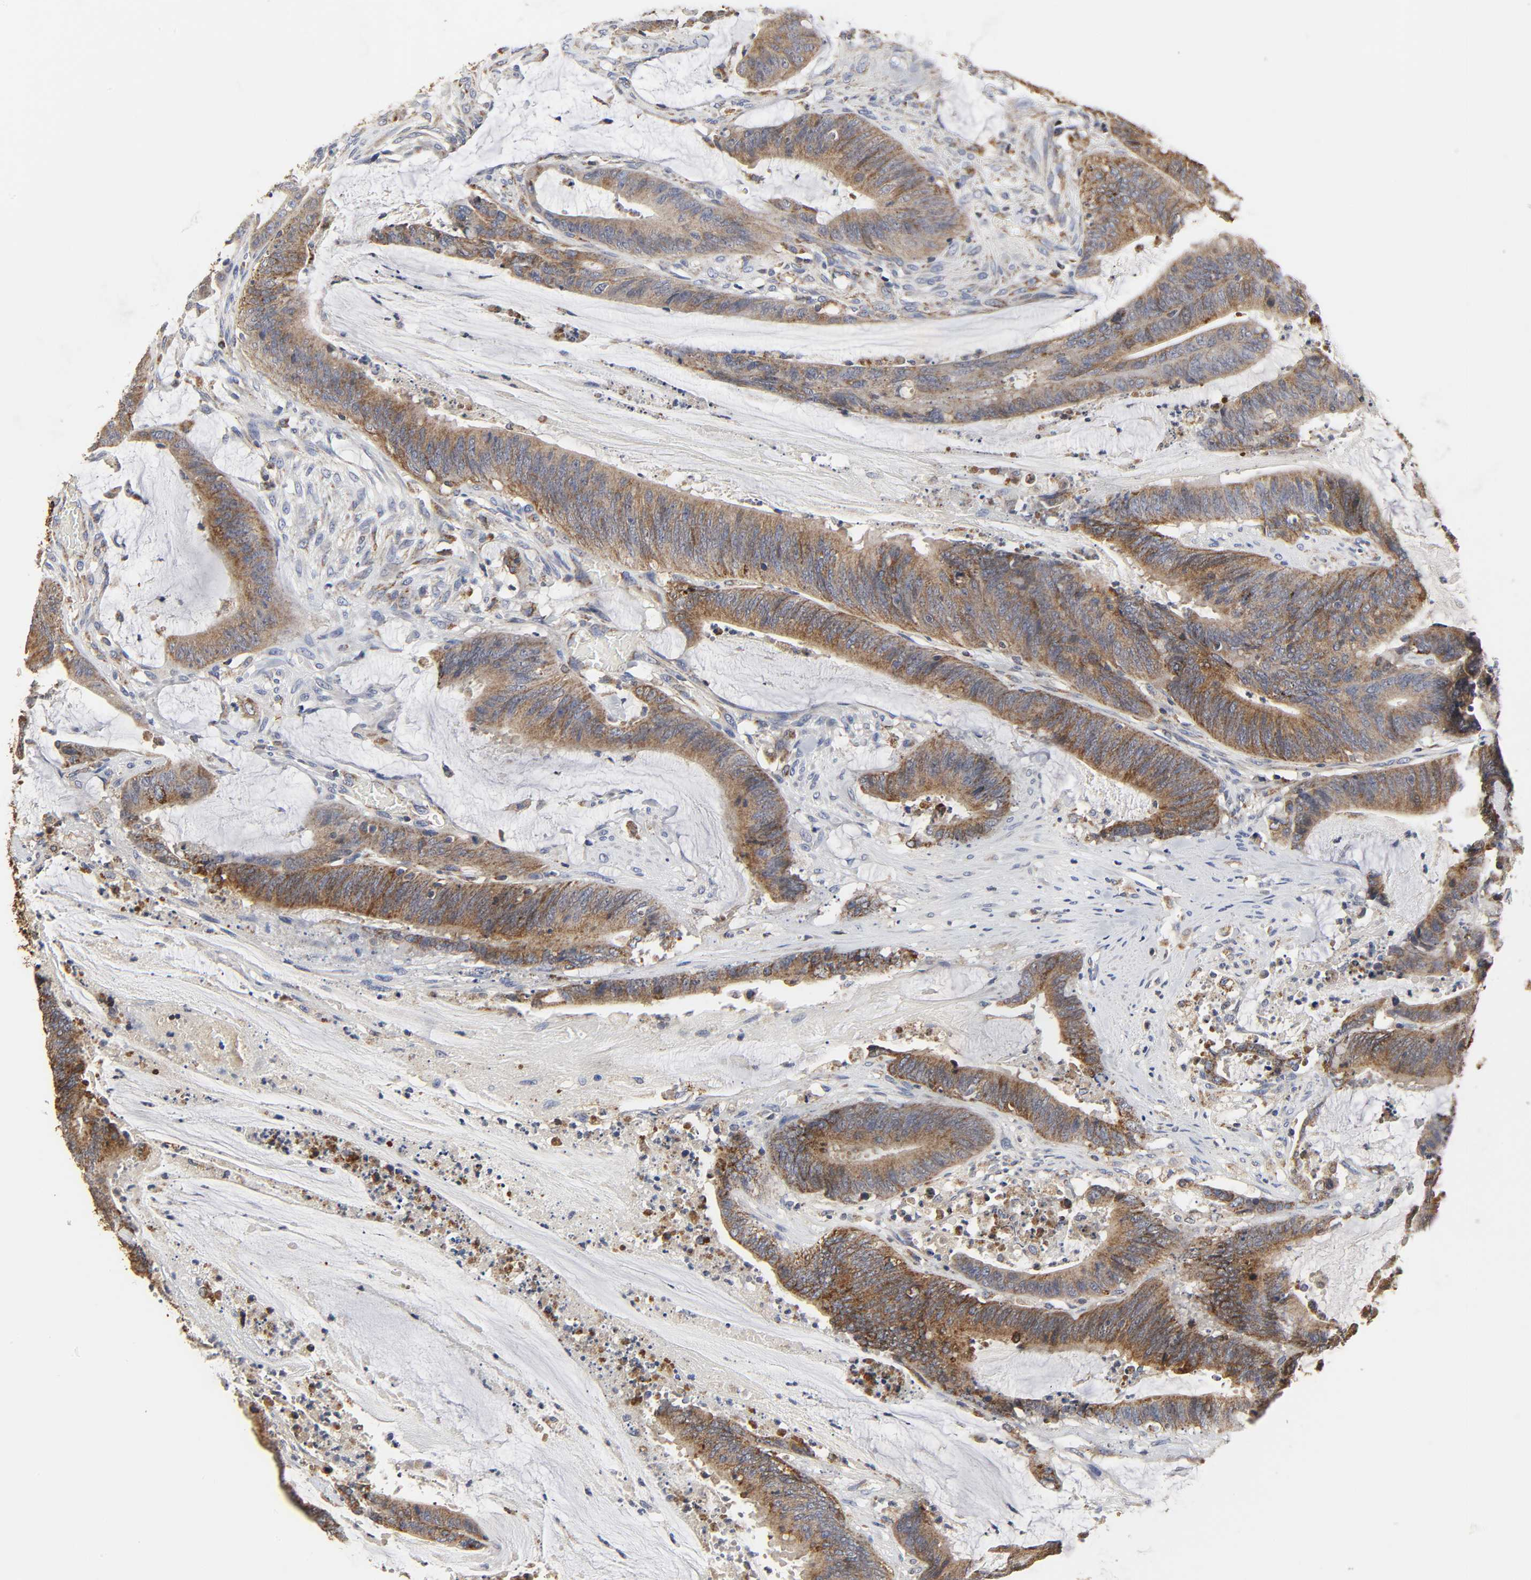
{"staining": {"intensity": "moderate", "quantity": ">75%", "location": "cytoplasmic/membranous"}, "tissue": "colorectal cancer", "cell_type": "Tumor cells", "image_type": "cancer", "snomed": [{"axis": "morphology", "description": "Adenocarcinoma, NOS"}, {"axis": "topography", "description": "Rectum"}], "caption": "IHC micrograph of neoplastic tissue: human colorectal cancer stained using IHC exhibits medium levels of moderate protein expression localized specifically in the cytoplasmic/membranous of tumor cells, appearing as a cytoplasmic/membranous brown color.", "gene": "COX6B1", "patient": {"sex": "female", "age": 66}}